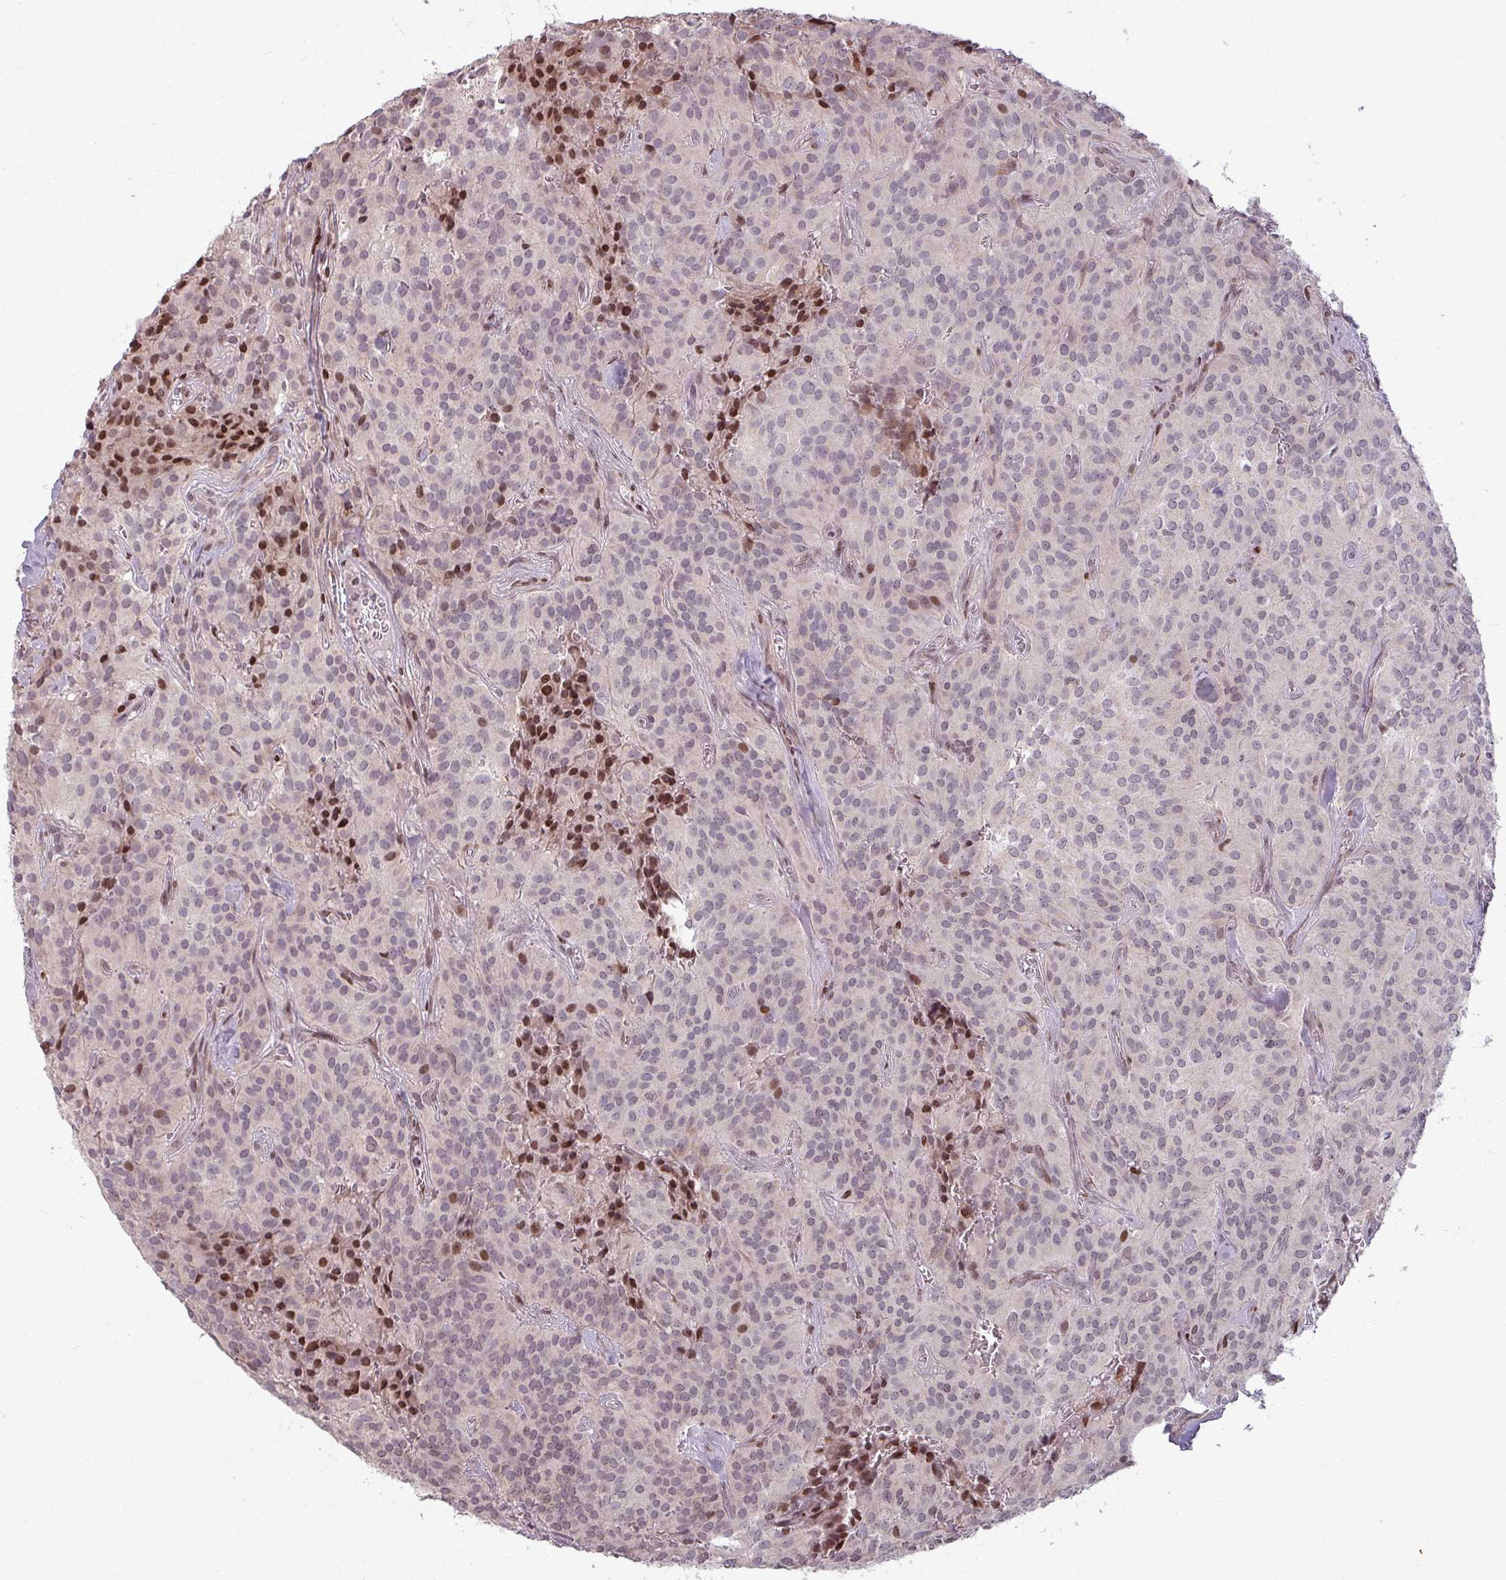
{"staining": {"intensity": "weak", "quantity": "25%-75%", "location": "nuclear"}, "tissue": "glioma", "cell_type": "Tumor cells", "image_type": "cancer", "snomed": [{"axis": "morphology", "description": "Glioma, malignant, Low grade"}, {"axis": "topography", "description": "Brain"}], "caption": "Glioma tissue exhibits weak nuclear positivity in approximately 25%-75% of tumor cells, visualized by immunohistochemistry.", "gene": "NCOR1", "patient": {"sex": "male", "age": 42}}